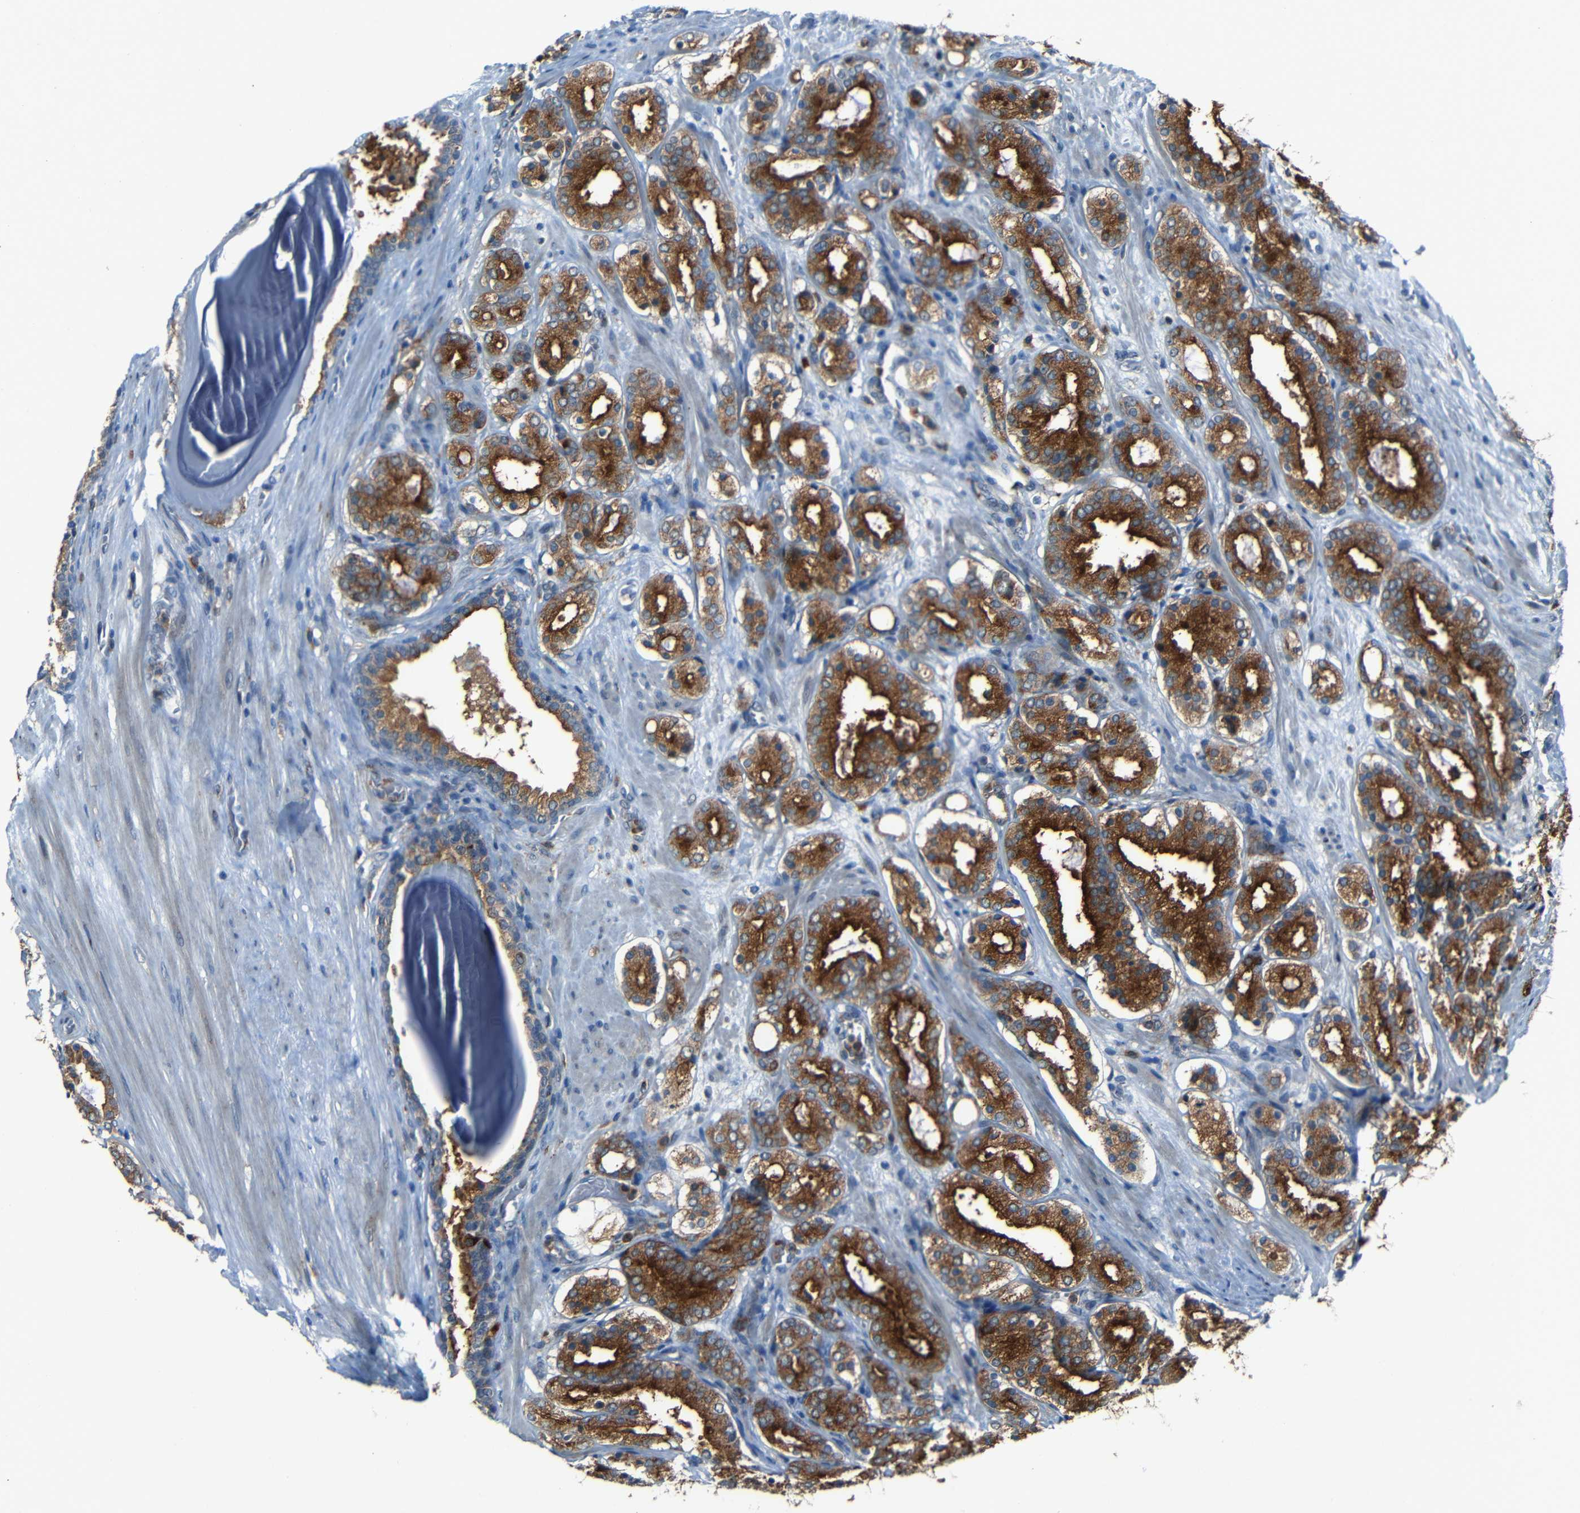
{"staining": {"intensity": "strong", "quantity": ">75%", "location": "cytoplasmic/membranous"}, "tissue": "prostate cancer", "cell_type": "Tumor cells", "image_type": "cancer", "snomed": [{"axis": "morphology", "description": "Adenocarcinoma, Low grade"}, {"axis": "topography", "description": "Prostate"}], "caption": "A brown stain labels strong cytoplasmic/membranous expression of a protein in human prostate cancer (low-grade adenocarcinoma) tumor cells.", "gene": "DNAJC5", "patient": {"sex": "male", "age": 69}}